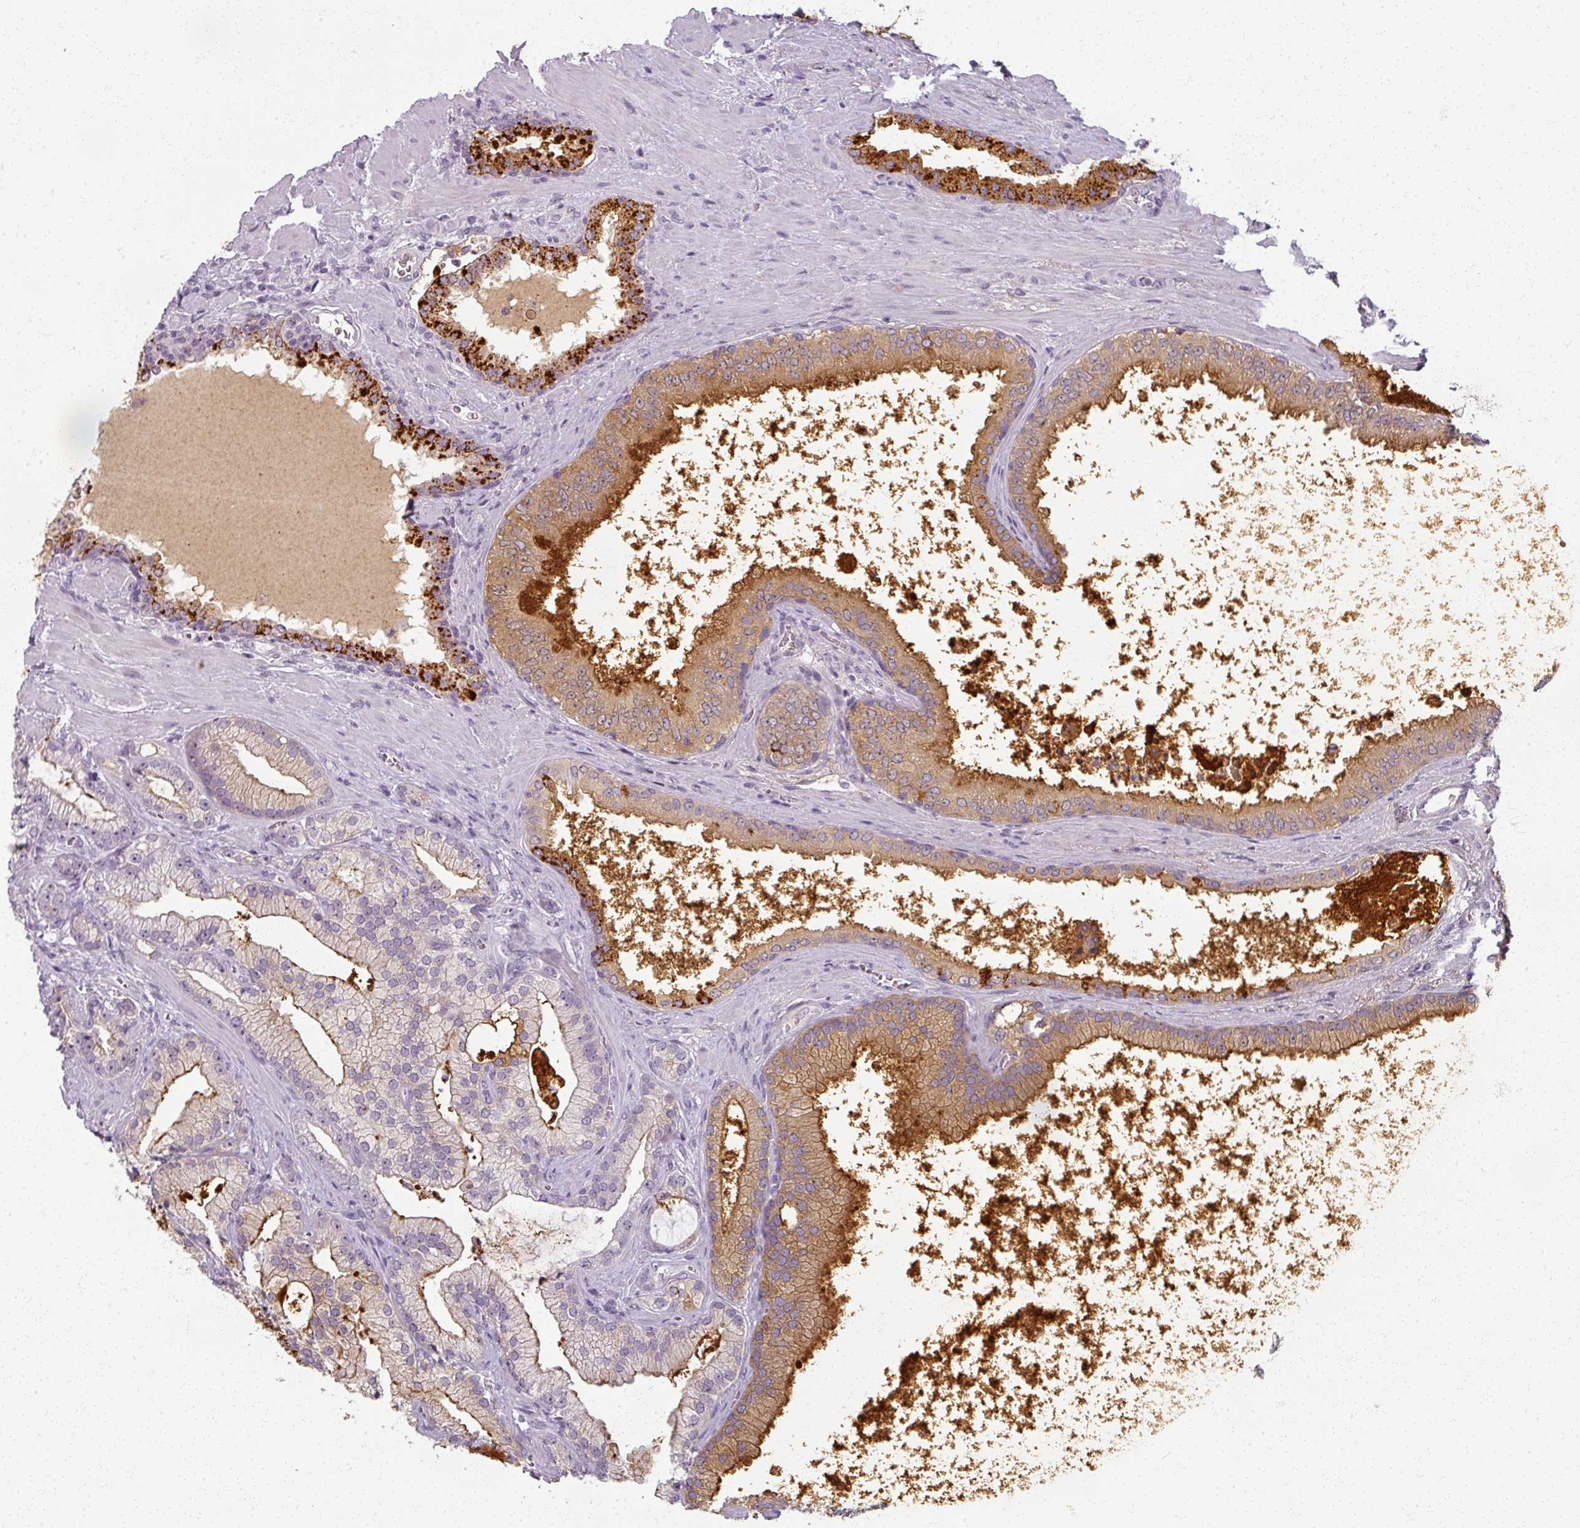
{"staining": {"intensity": "moderate", "quantity": ">75%", "location": "cytoplasmic/membranous"}, "tissue": "prostate cancer", "cell_type": "Tumor cells", "image_type": "cancer", "snomed": [{"axis": "morphology", "description": "Adenocarcinoma, High grade"}, {"axis": "topography", "description": "Prostate"}], "caption": "The micrograph reveals staining of prostate high-grade adenocarcinoma, revealing moderate cytoplasmic/membranous protein expression (brown color) within tumor cells.", "gene": "RFPL2", "patient": {"sex": "male", "age": 68}}